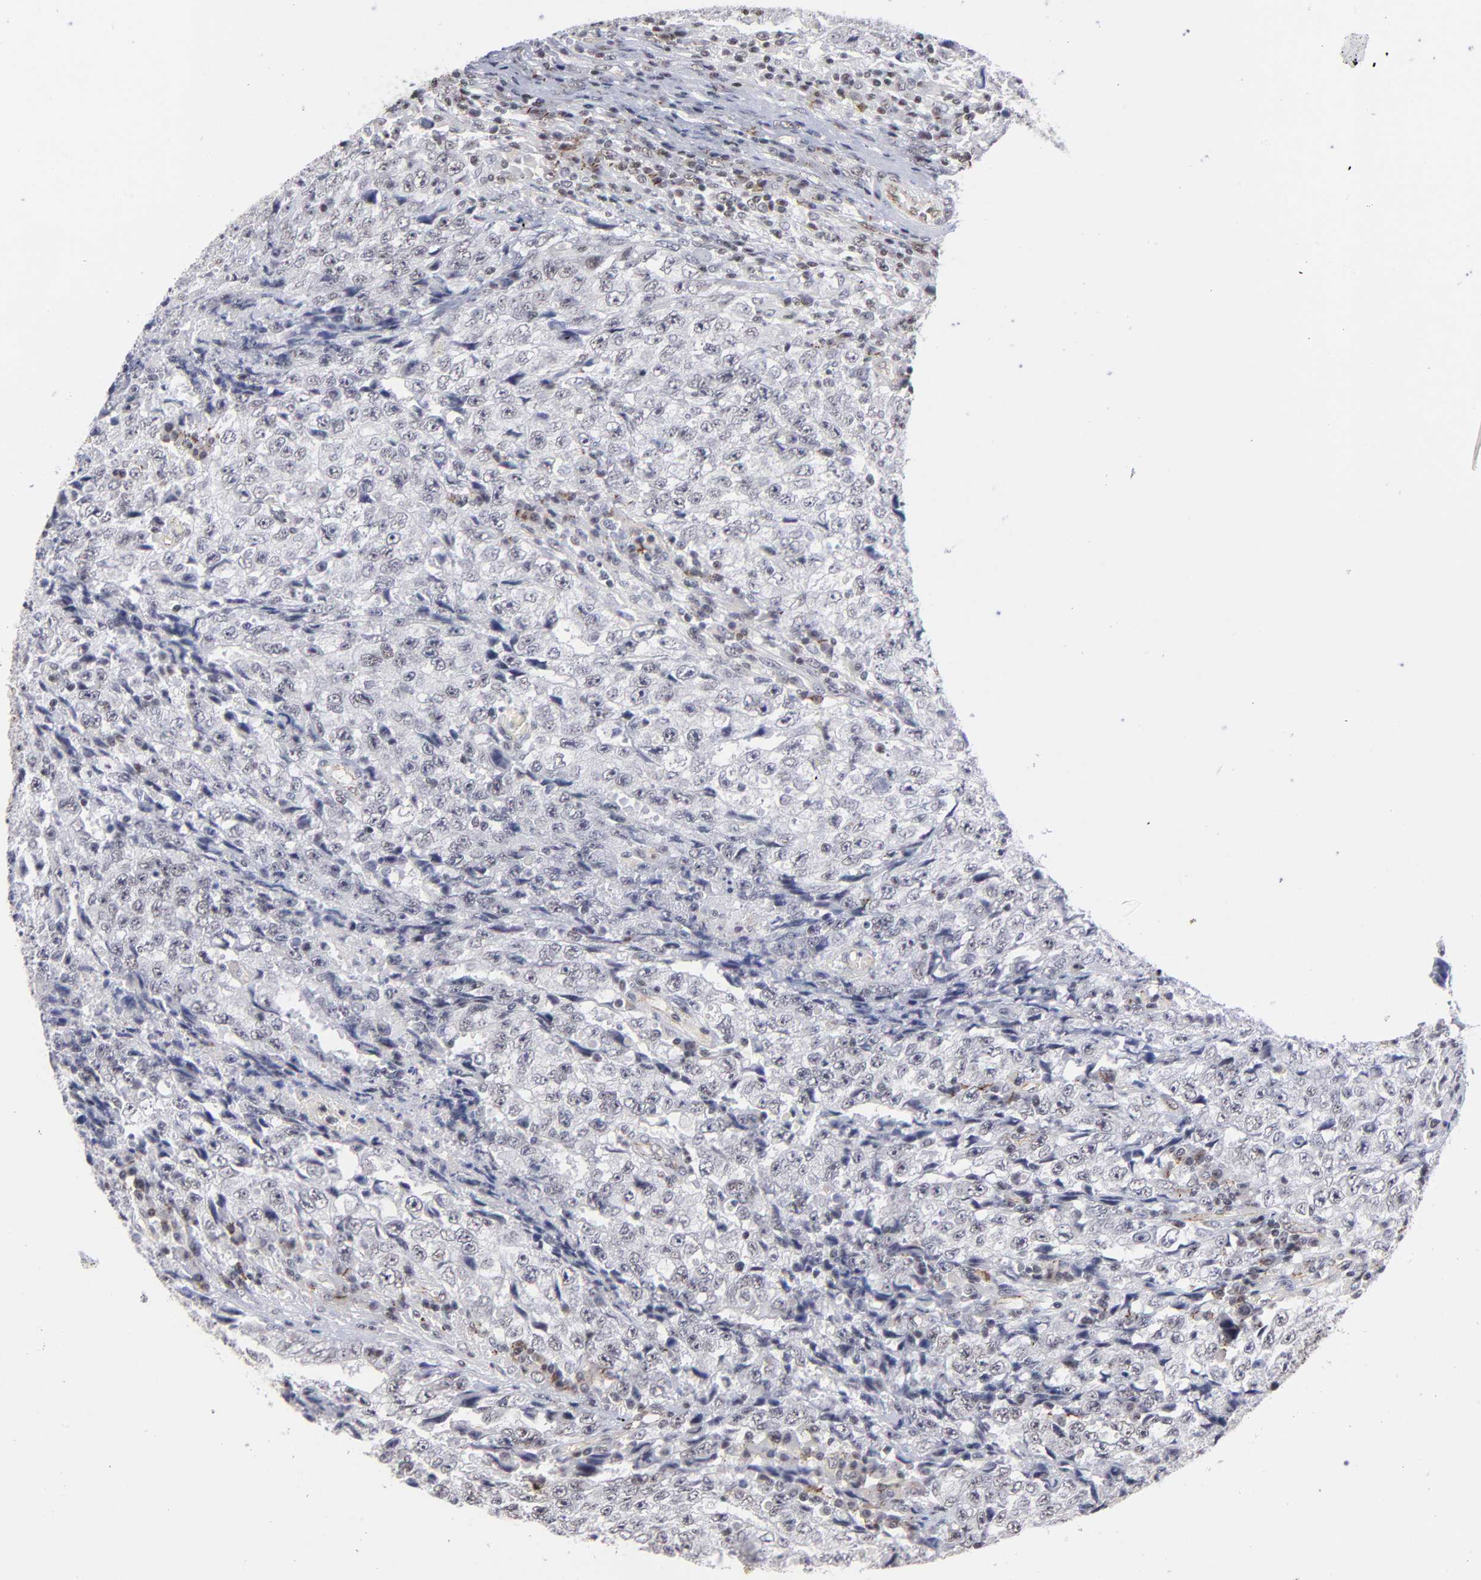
{"staining": {"intensity": "negative", "quantity": "none", "location": "none"}, "tissue": "testis cancer", "cell_type": "Tumor cells", "image_type": "cancer", "snomed": [{"axis": "morphology", "description": "Necrosis, NOS"}, {"axis": "morphology", "description": "Carcinoma, Embryonal, NOS"}, {"axis": "topography", "description": "Testis"}], "caption": "Image shows no protein staining in tumor cells of testis cancer (embryonal carcinoma) tissue. (IHC, brightfield microscopy, high magnification).", "gene": "GABPA", "patient": {"sex": "male", "age": 19}}